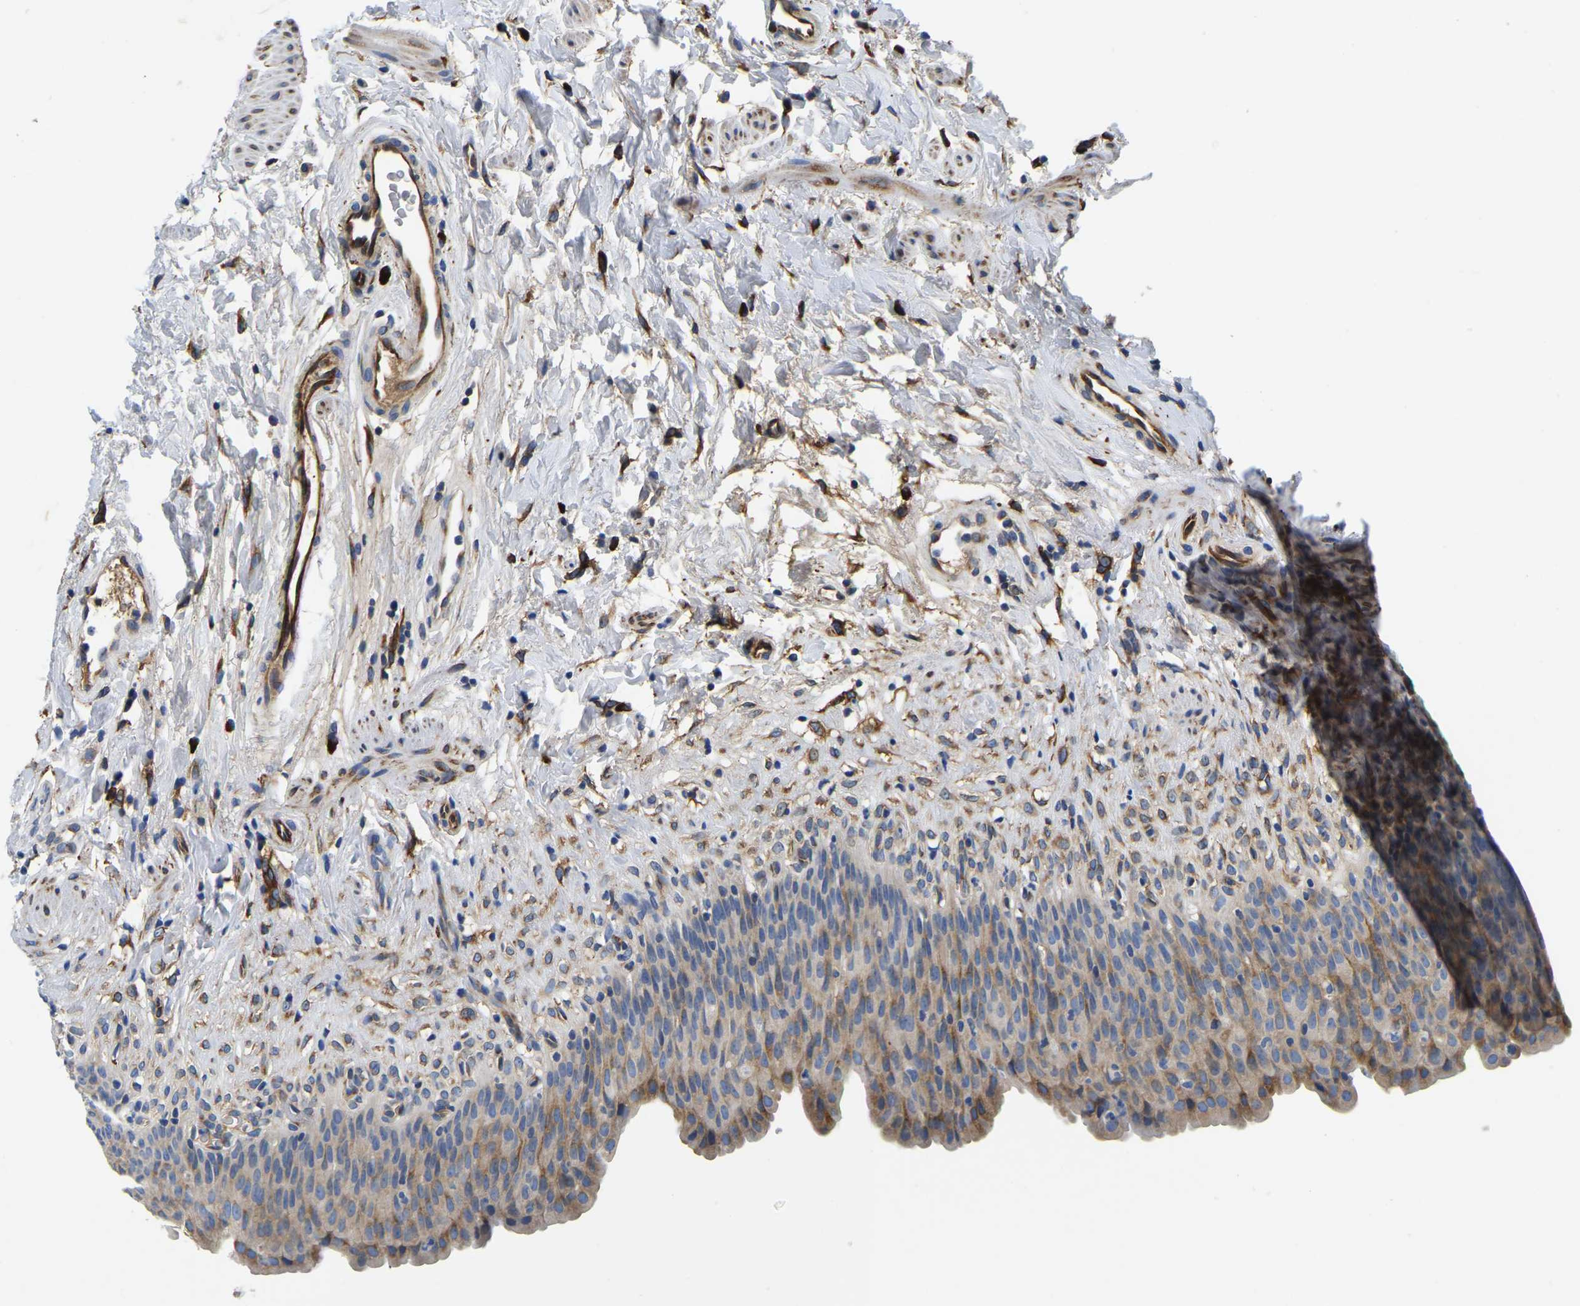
{"staining": {"intensity": "weak", "quantity": "25%-75%", "location": "cytoplasmic/membranous"}, "tissue": "urinary bladder", "cell_type": "Urothelial cells", "image_type": "normal", "snomed": [{"axis": "morphology", "description": "Normal tissue, NOS"}, {"axis": "topography", "description": "Urinary bladder"}], "caption": "Brown immunohistochemical staining in normal urinary bladder shows weak cytoplasmic/membranous staining in approximately 25%-75% of urothelial cells. Nuclei are stained in blue.", "gene": "DUSP8", "patient": {"sex": "female", "age": 79}}